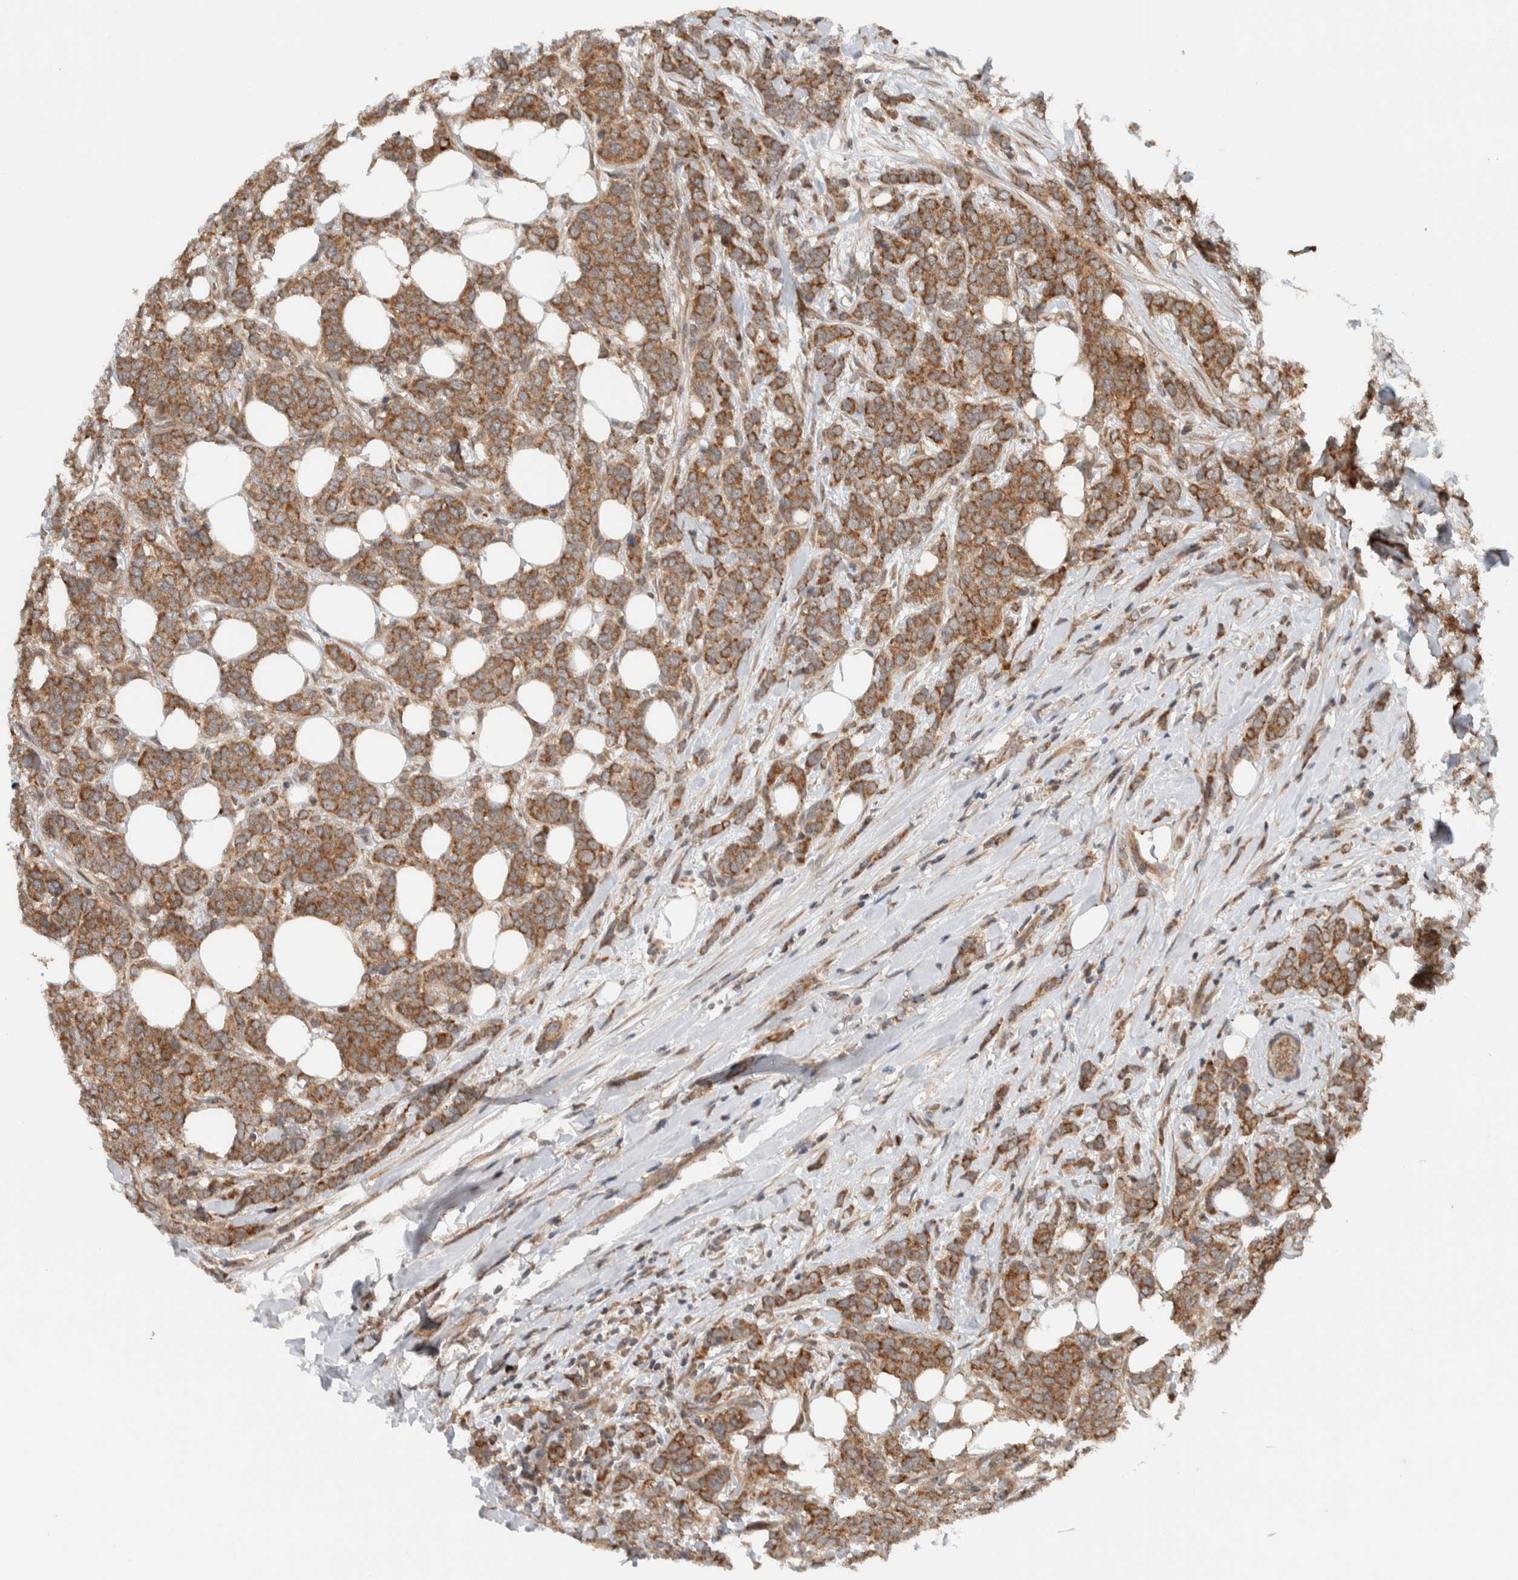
{"staining": {"intensity": "moderate", "quantity": ">75%", "location": "cytoplasmic/membranous"}, "tissue": "breast cancer", "cell_type": "Tumor cells", "image_type": "cancer", "snomed": [{"axis": "morphology", "description": "Lobular carcinoma"}, {"axis": "topography", "description": "Skin"}, {"axis": "topography", "description": "Breast"}], "caption": "An immunohistochemistry histopathology image of tumor tissue is shown. Protein staining in brown highlights moderate cytoplasmic/membranous positivity in breast cancer within tumor cells.", "gene": "KLHL6", "patient": {"sex": "female", "age": 46}}